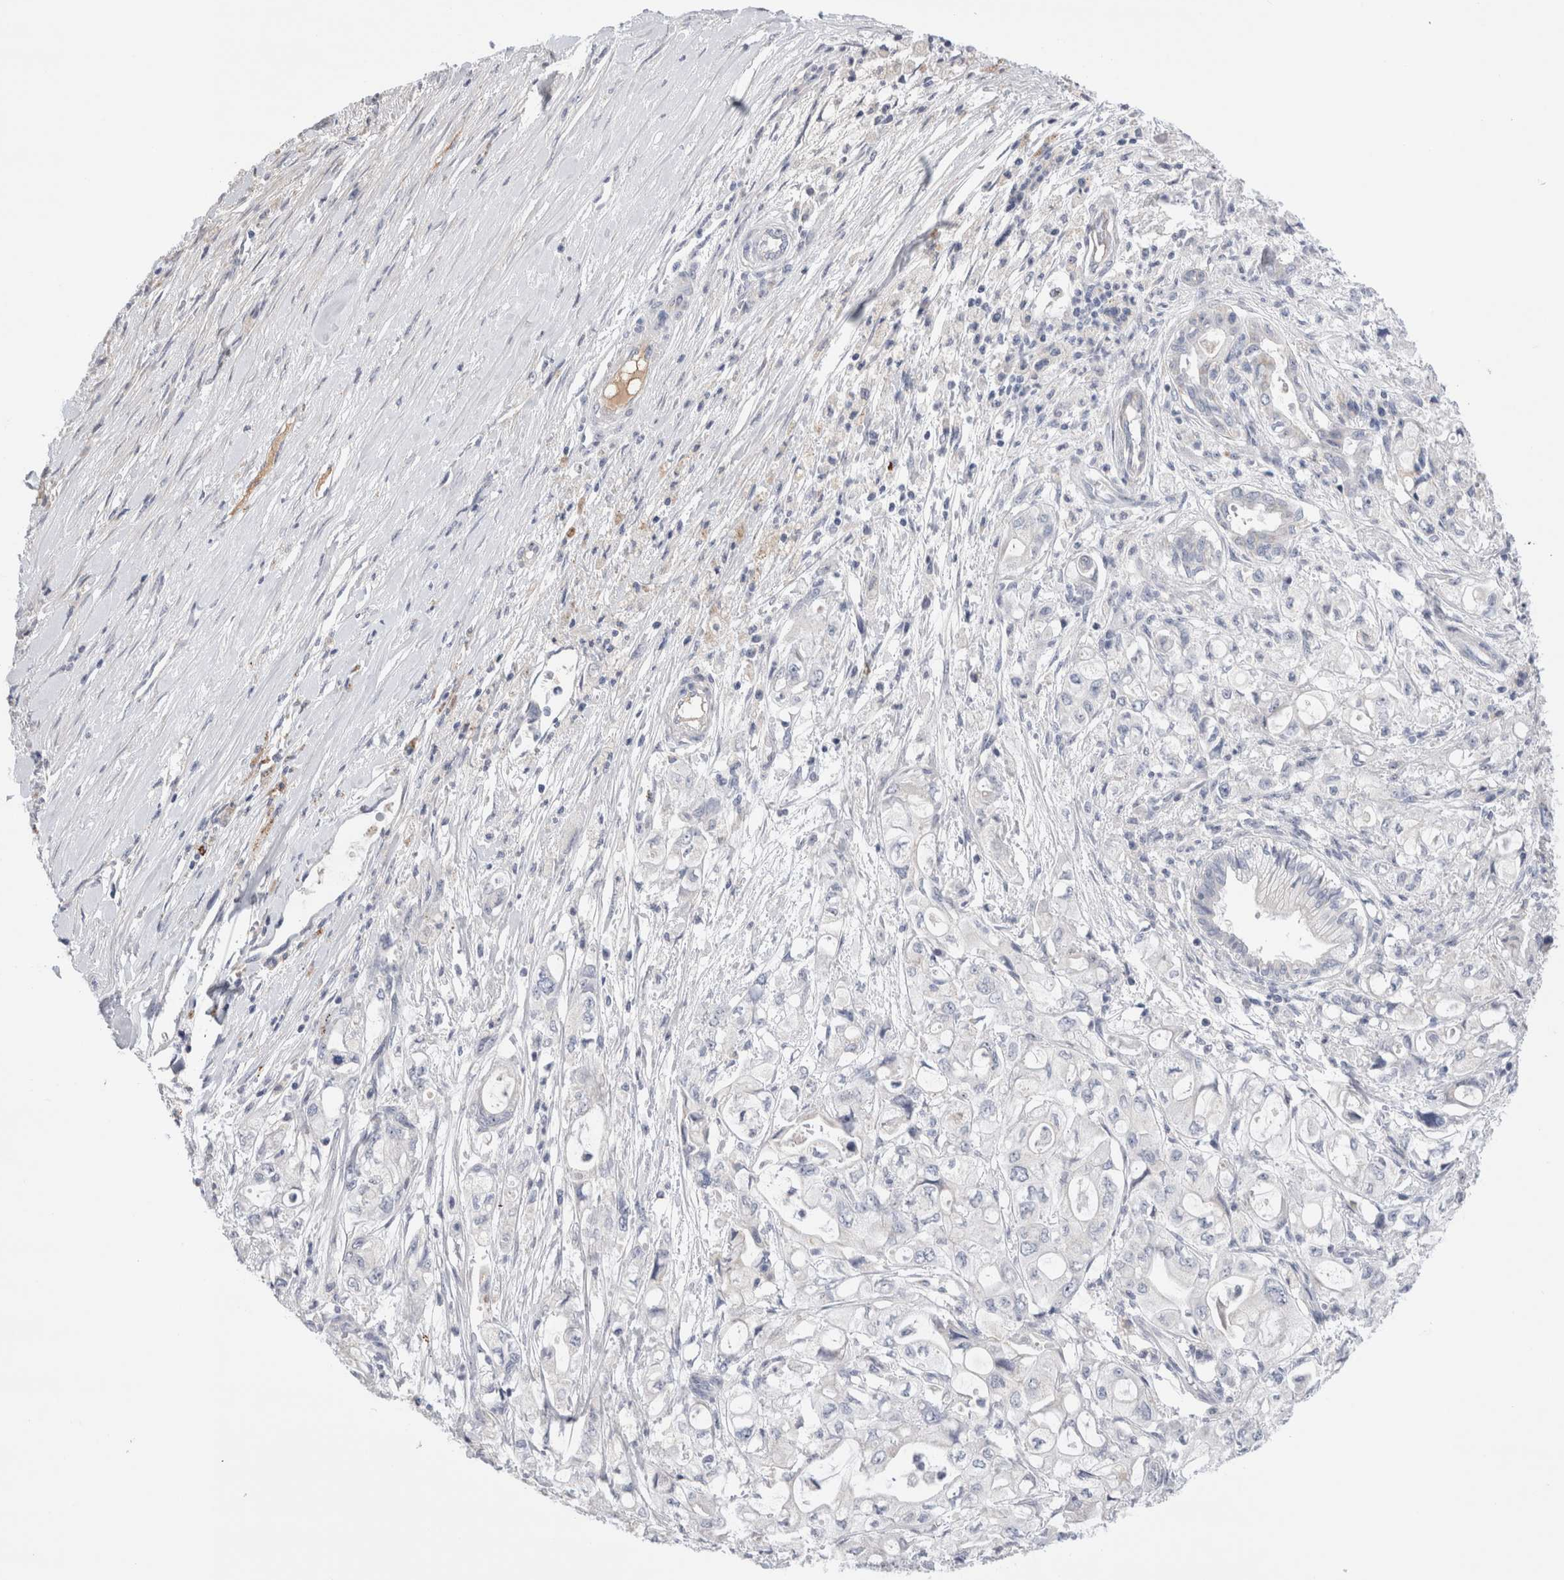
{"staining": {"intensity": "negative", "quantity": "none", "location": "none"}, "tissue": "pancreatic cancer", "cell_type": "Tumor cells", "image_type": "cancer", "snomed": [{"axis": "morphology", "description": "Adenocarcinoma, NOS"}, {"axis": "topography", "description": "Pancreas"}], "caption": "IHC image of neoplastic tissue: adenocarcinoma (pancreatic) stained with DAB (3,3'-diaminobenzidine) shows no significant protein staining in tumor cells.", "gene": "ECHDC2", "patient": {"sex": "male", "age": 79}}